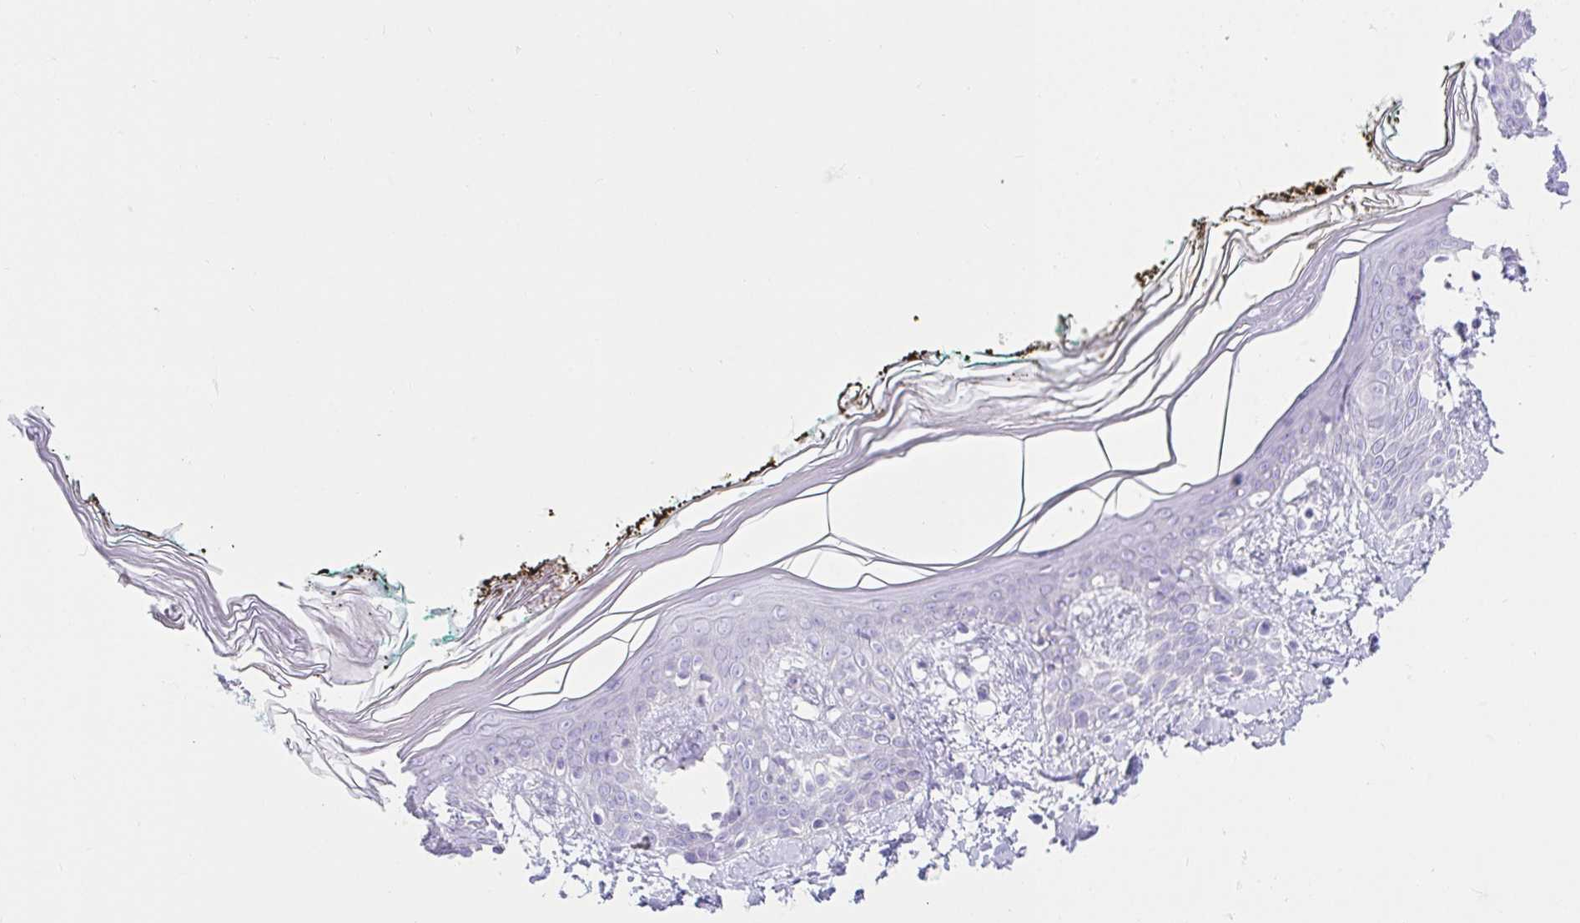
{"staining": {"intensity": "negative", "quantity": "none", "location": "none"}, "tissue": "skin", "cell_type": "Fibroblasts", "image_type": "normal", "snomed": [{"axis": "morphology", "description": "Normal tissue, NOS"}, {"axis": "topography", "description": "Skin"}], "caption": "IHC of unremarkable skin exhibits no positivity in fibroblasts.", "gene": "VGLL1", "patient": {"sex": "female", "age": 34}}